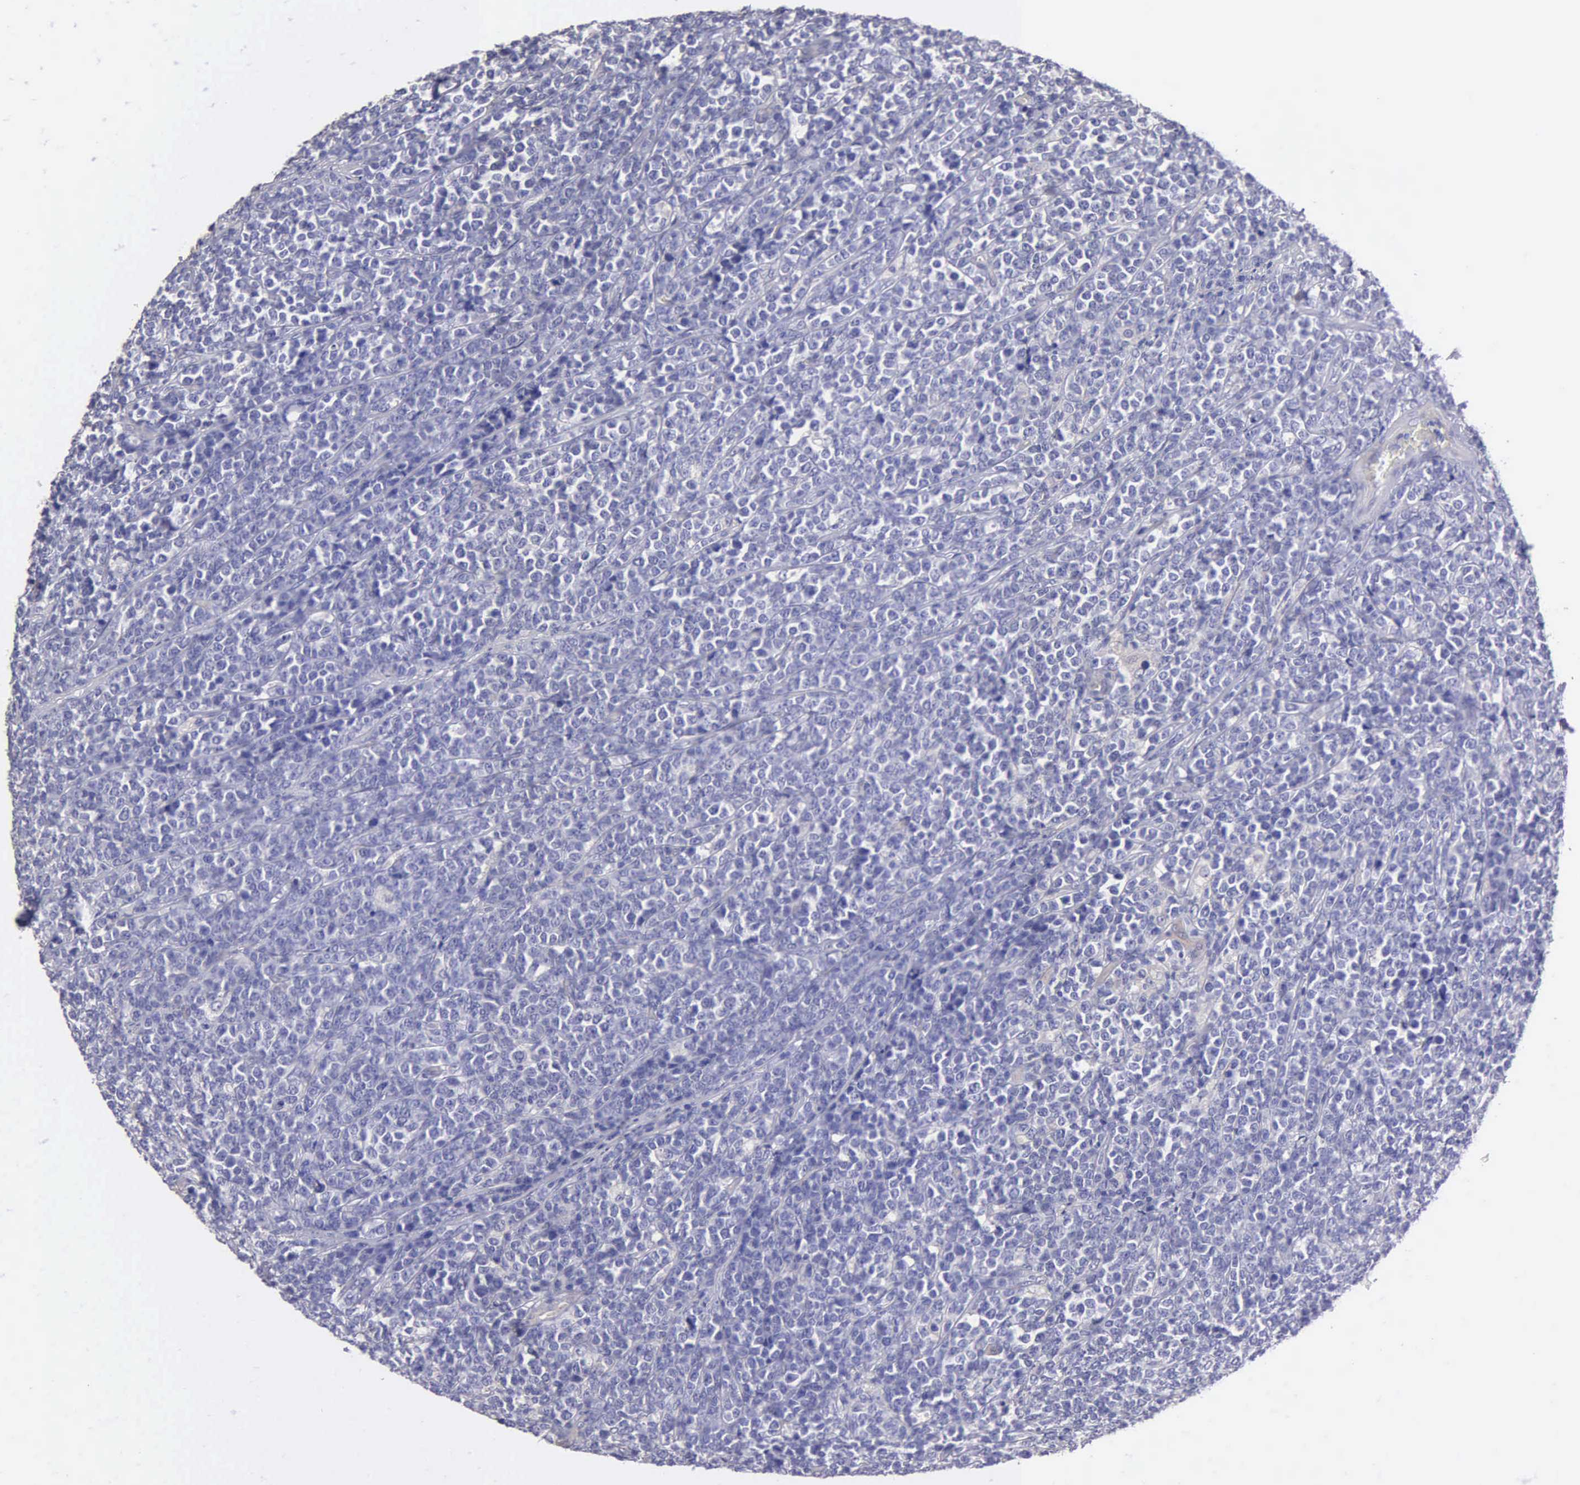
{"staining": {"intensity": "negative", "quantity": "none", "location": "none"}, "tissue": "lymphoma", "cell_type": "Tumor cells", "image_type": "cancer", "snomed": [{"axis": "morphology", "description": "Malignant lymphoma, non-Hodgkin's type, High grade"}, {"axis": "topography", "description": "Small intestine"}, {"axis": "topography", "description": "Colon"}], "caption": "Human high-grade malignant lymphoma, non-Hodgkin's type stained for a protein using immunohistochemistry demonstrates no positivity in tumor cells.", "gene": "APP", "patient": {"sex": "male", "age": 8}}